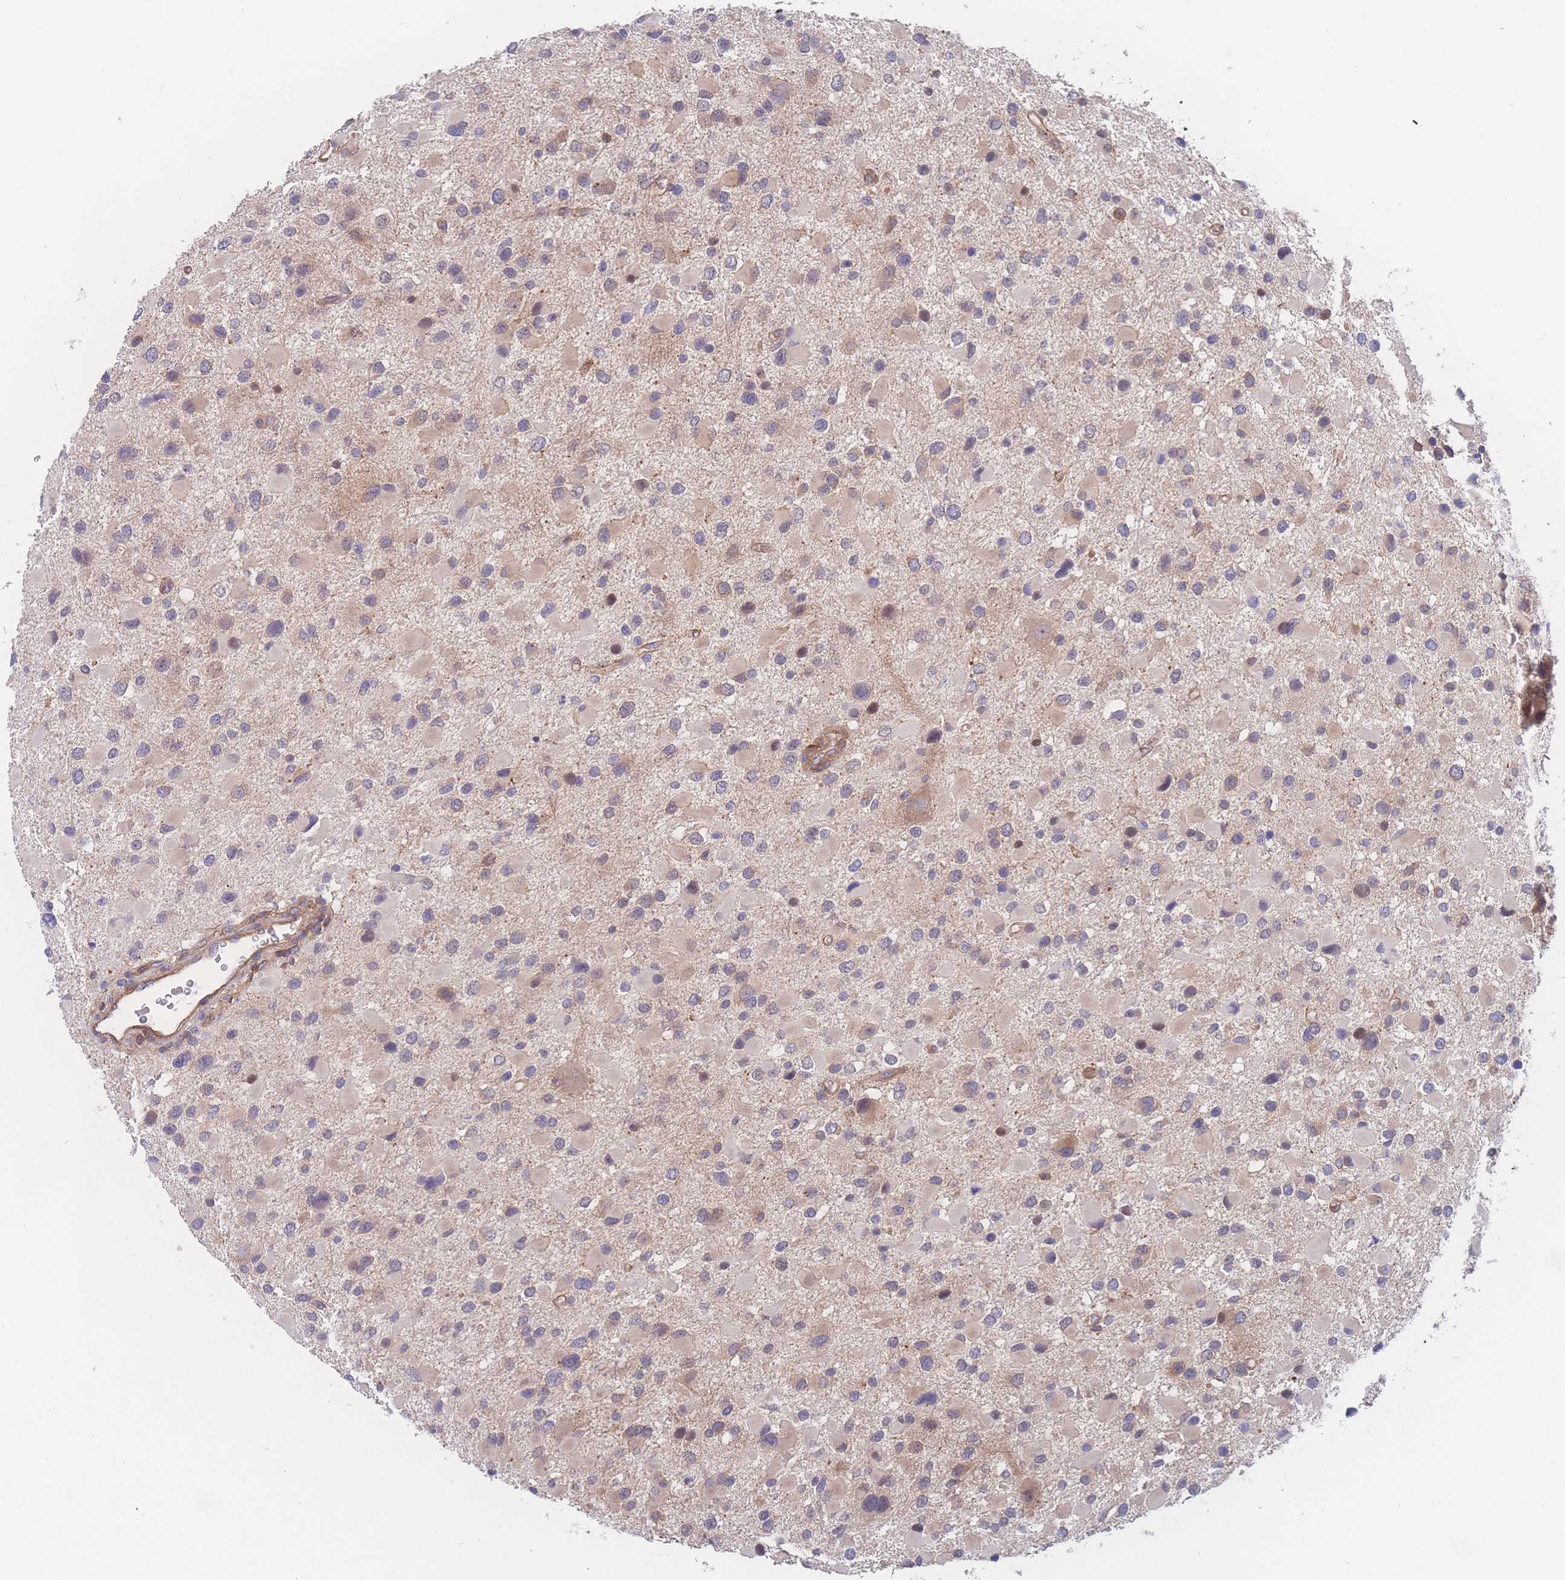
{"staining": {"intensity": "weak", "quantity": ">75%", "location": "cytoplasmic/membranous"}, "tissue": "glioma", "cell_type": "Tumor cells", "image_type": "cancer", "snomed": [{"axis": "morphology", "description": "Glioma, malignant, Low grade"}, {"axis": "topography", "description": "Brain"}], "caption": "Malignant glioma (low-grade) tissue reveals weak cytoplasmic/membranous positivity in about >75% of tumor cells, visualized by immunohistochemistry. (DAB (3,3'-diaminobenzidine) IHC with brightfield microscopy, high magnification).", "gene": "CFAP97", "patient": {"sex": "female", "age": 32}}